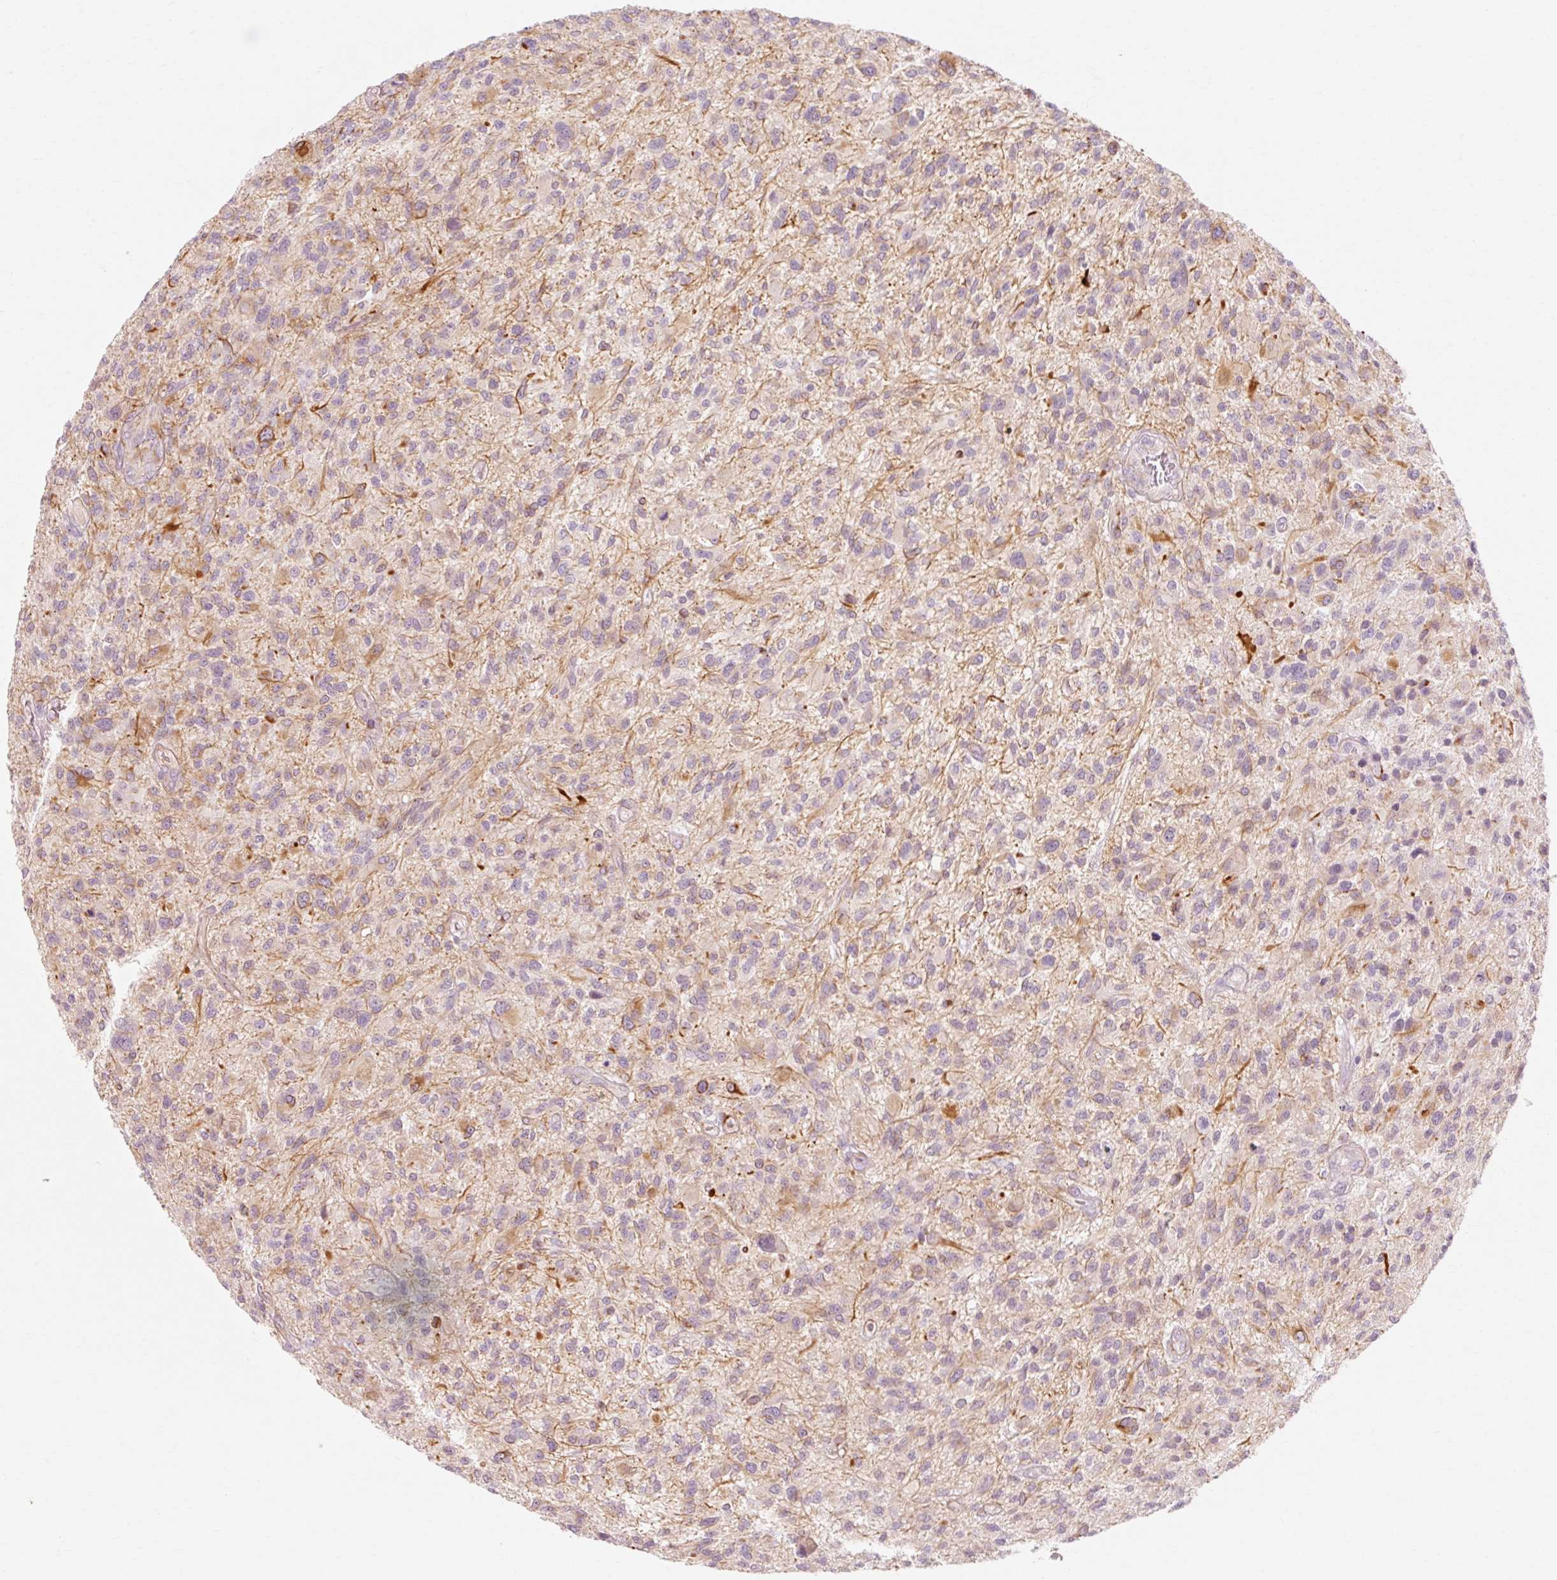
{"staining": {"intensity": "negative", "quantity": "none", "location": "none"}, "tissue": "glioma", "cell_type": "Tumor cells", "image_type": "cancer", "snomed": [{"axis": "morphology", "description": "Glioma, malignant, High grade"}, {"axis": "topography", "description": "Brain"}], "caption": "DAB immunohistochemical staining of human malignant high-grade glioma demonstrates no significant staining in tumor cells. Nuclei are stained in blue.", "gene": "TRIM73", "patient": {"sex": "male", "age": 47}}